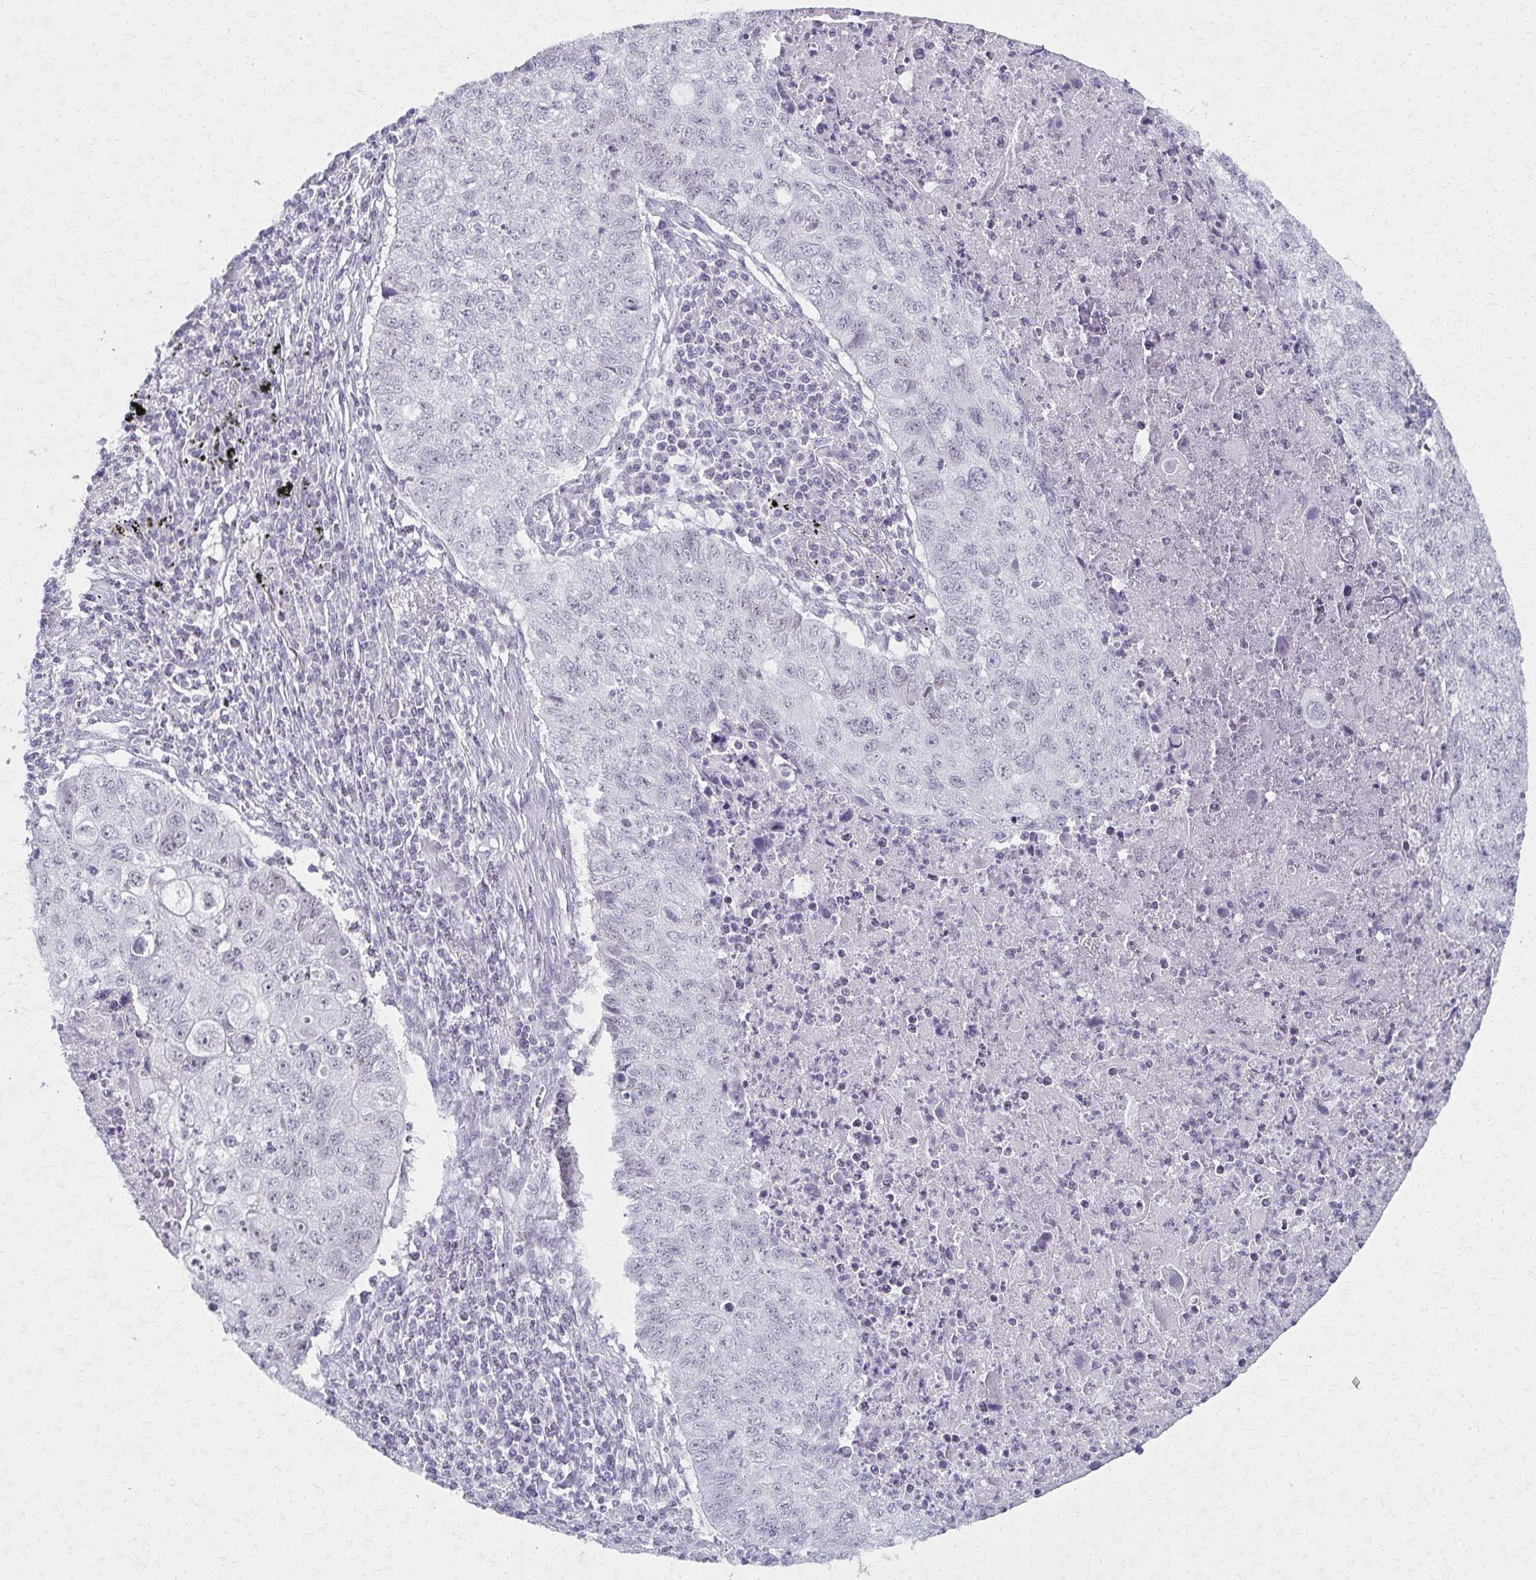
{"staining": {"intensity": "negative", "quantity": "none", "location": "none"}, "tissue": "lung cancer", "cell_type": "Tumor cells", "image_type": "cancer", "snomed": [{"axis": "morphology", "description": "Normal morphology"}, {"axis": "morphology", "description": "Aneuploidy"}, {"axis": "morphology", "description": "Squamous cell carcinoma, NOS"}, {"axis": "topography", "description": "Lymph node"}, {"axis": "topography", "description": "Lung"}], "caption": "High magnification brightfield microscopy of lung cancer stained with DAB (3,3'-diaminobenzidine) (brown) and counterstained with hematoxylin (blue): tumor cells show no significant staining.", "gene": "MORC4", "patient": {"sex": "female", "age": 76}}